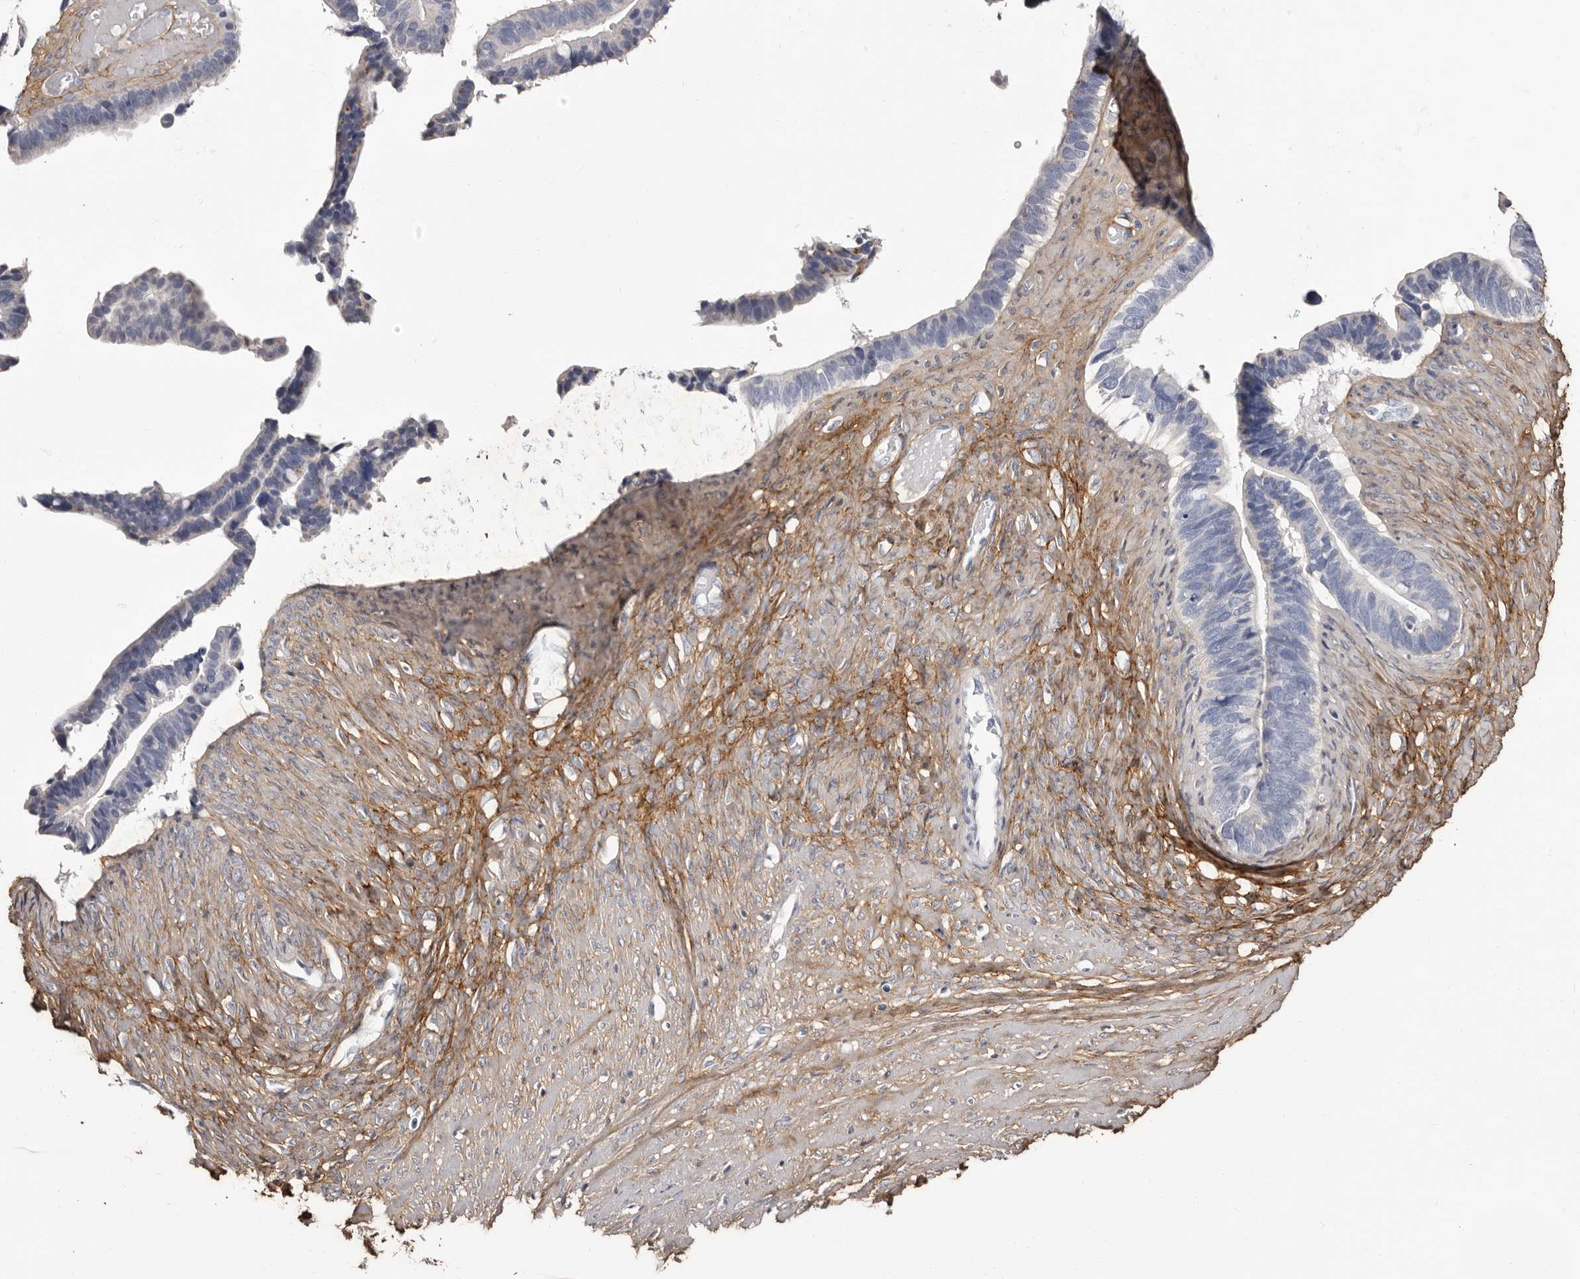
{"staining": {"intensity": "negative", "quantity": "none", "location": "none"}, "tissue": "ovarian cancer", "cell_type": "Tumor cells", "image_type": "cancer", "snomed": [{"axis": "morphology", "description": "Cystadenocarcinoma, serous, NOS"}, {"axis": "topography", "description": "Ovary"}], "caption": "DAB immunohistochemical staining of human ovarian cancer (serous cystadenocarcinoma) demonstrates no significant positivity in tumor cells.", "gene": "COL6A1", "patient": {"sex": "female", "age": 56}}